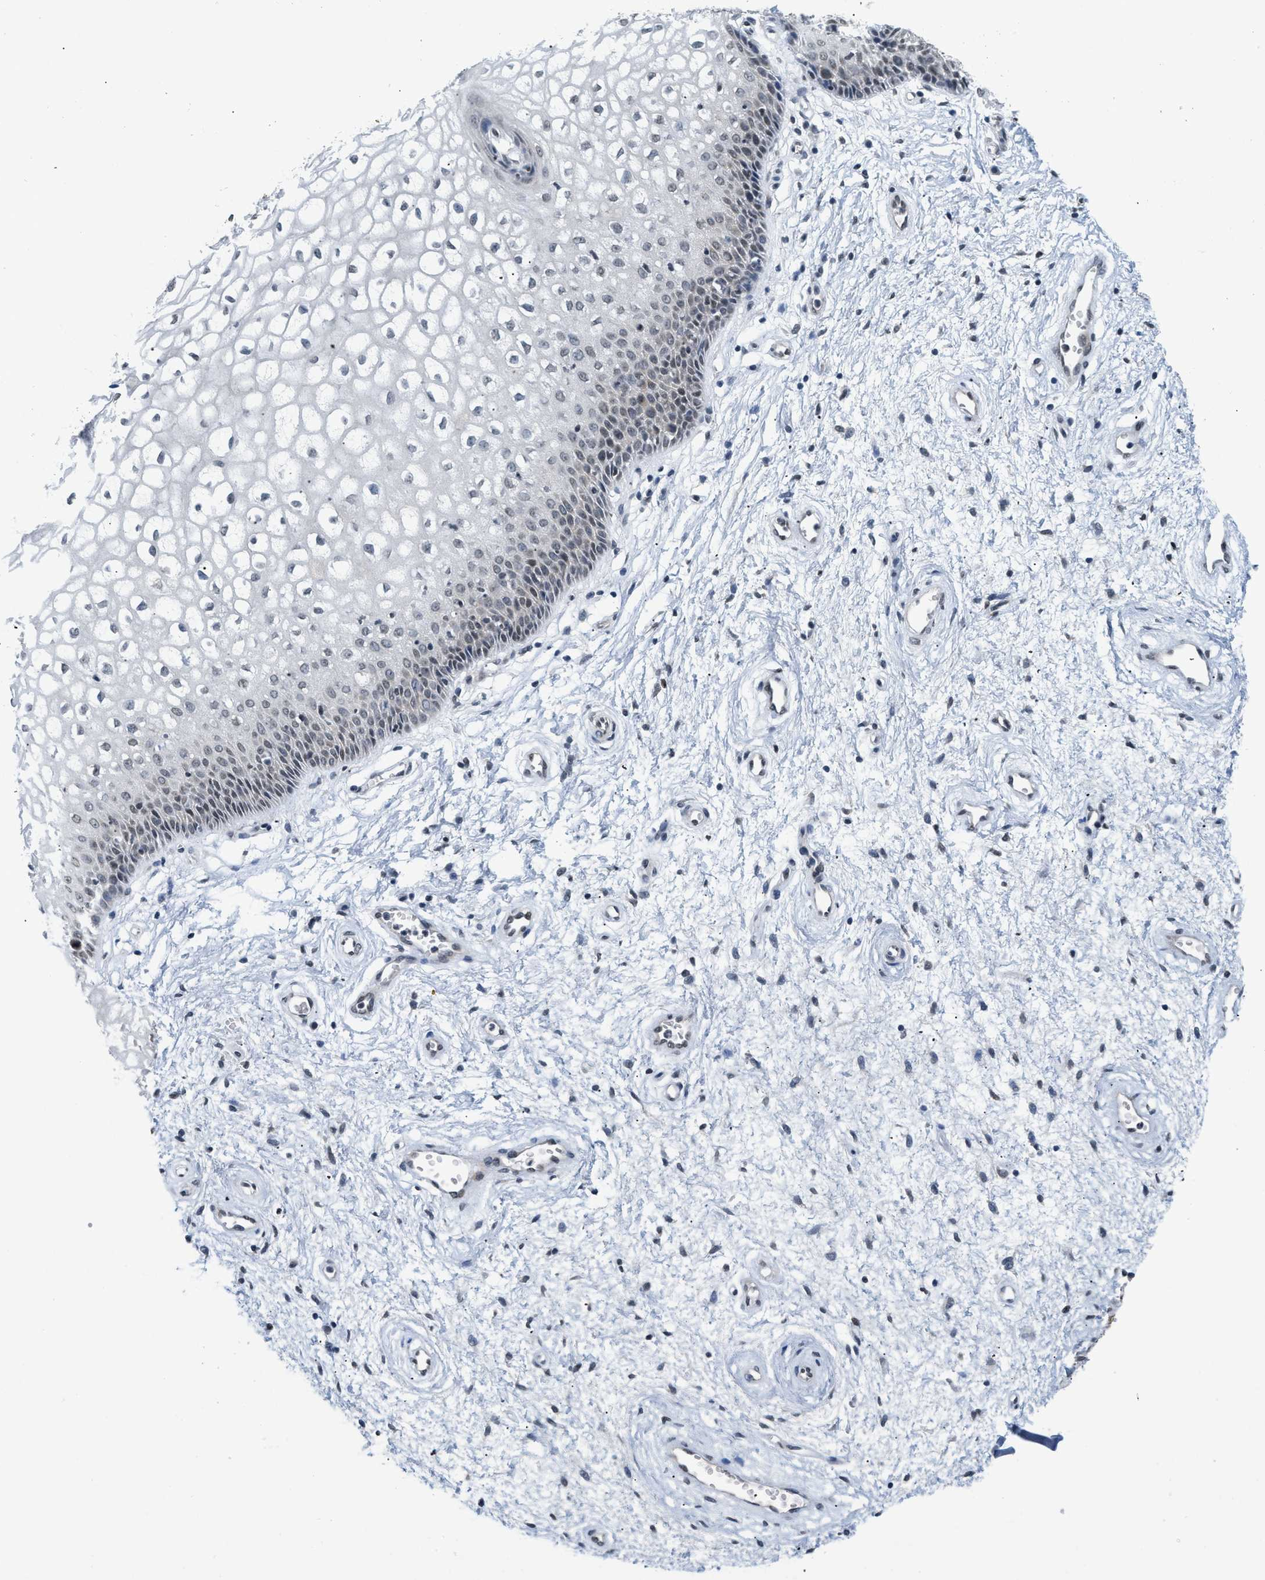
{"staining": {"intensity": "weak", "quantity": "<25%", "location": "nuclear"}, "tissue": "vagina", "cell_type": "Squamous epithelial cells", "image_type": "normal", "snomed": [{"axis": "morphology", "description": "Normal tissue, NOS"}, {"axis": "topography", "description": "Vagina"}], "caption": "Benign vagina was stained to show a protein in brown. There is no significant staining in squamous epithelial cells. (DAB (3,3'-diaminobenzidine) IHC, high magnification).", "gene": "RAF1", "patient": {"sex": "female", "age": 34}}